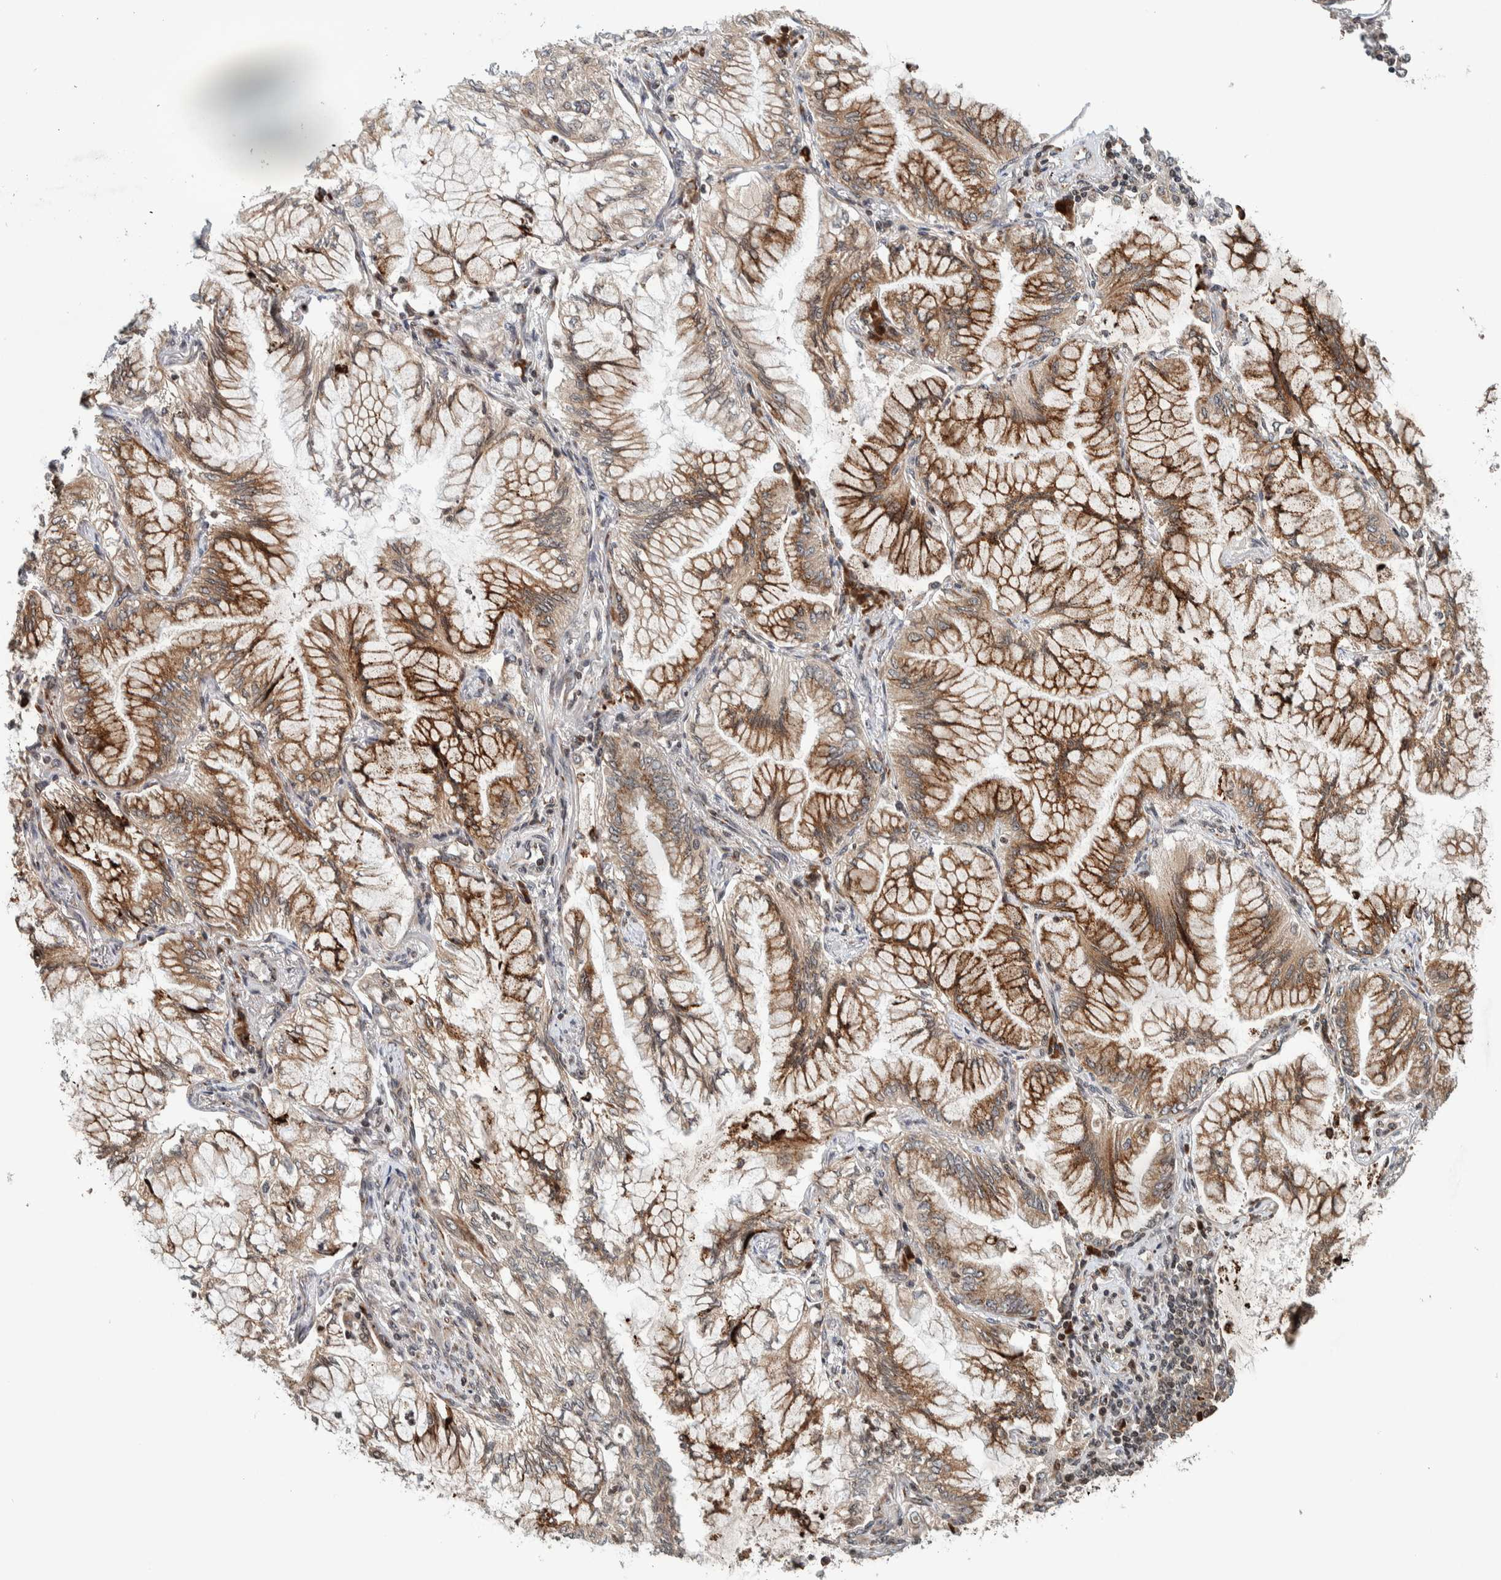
{"staining": {"intensity": "moderate", "quantity": ">75%", "location": "cytoplasmic/membranous"}, "tissue": "lung cancer", "cell_type": "Tumor cells", "image_type": "cancer", "snomed": [{"axis": "morphology", "description": "Adenocarcinoma, NOS"}, {"axis": "topography", "description": "Lung"}], "caption": "There is medium levels of moderate cytoplasmic/membranous staining in tumor cells of lung cancer (adenocarcinoma), as demonstrated by immunohistochemical staining (brown color).", "gene": "CCDC182", "patient": {"sex": "female", "age": 70}}